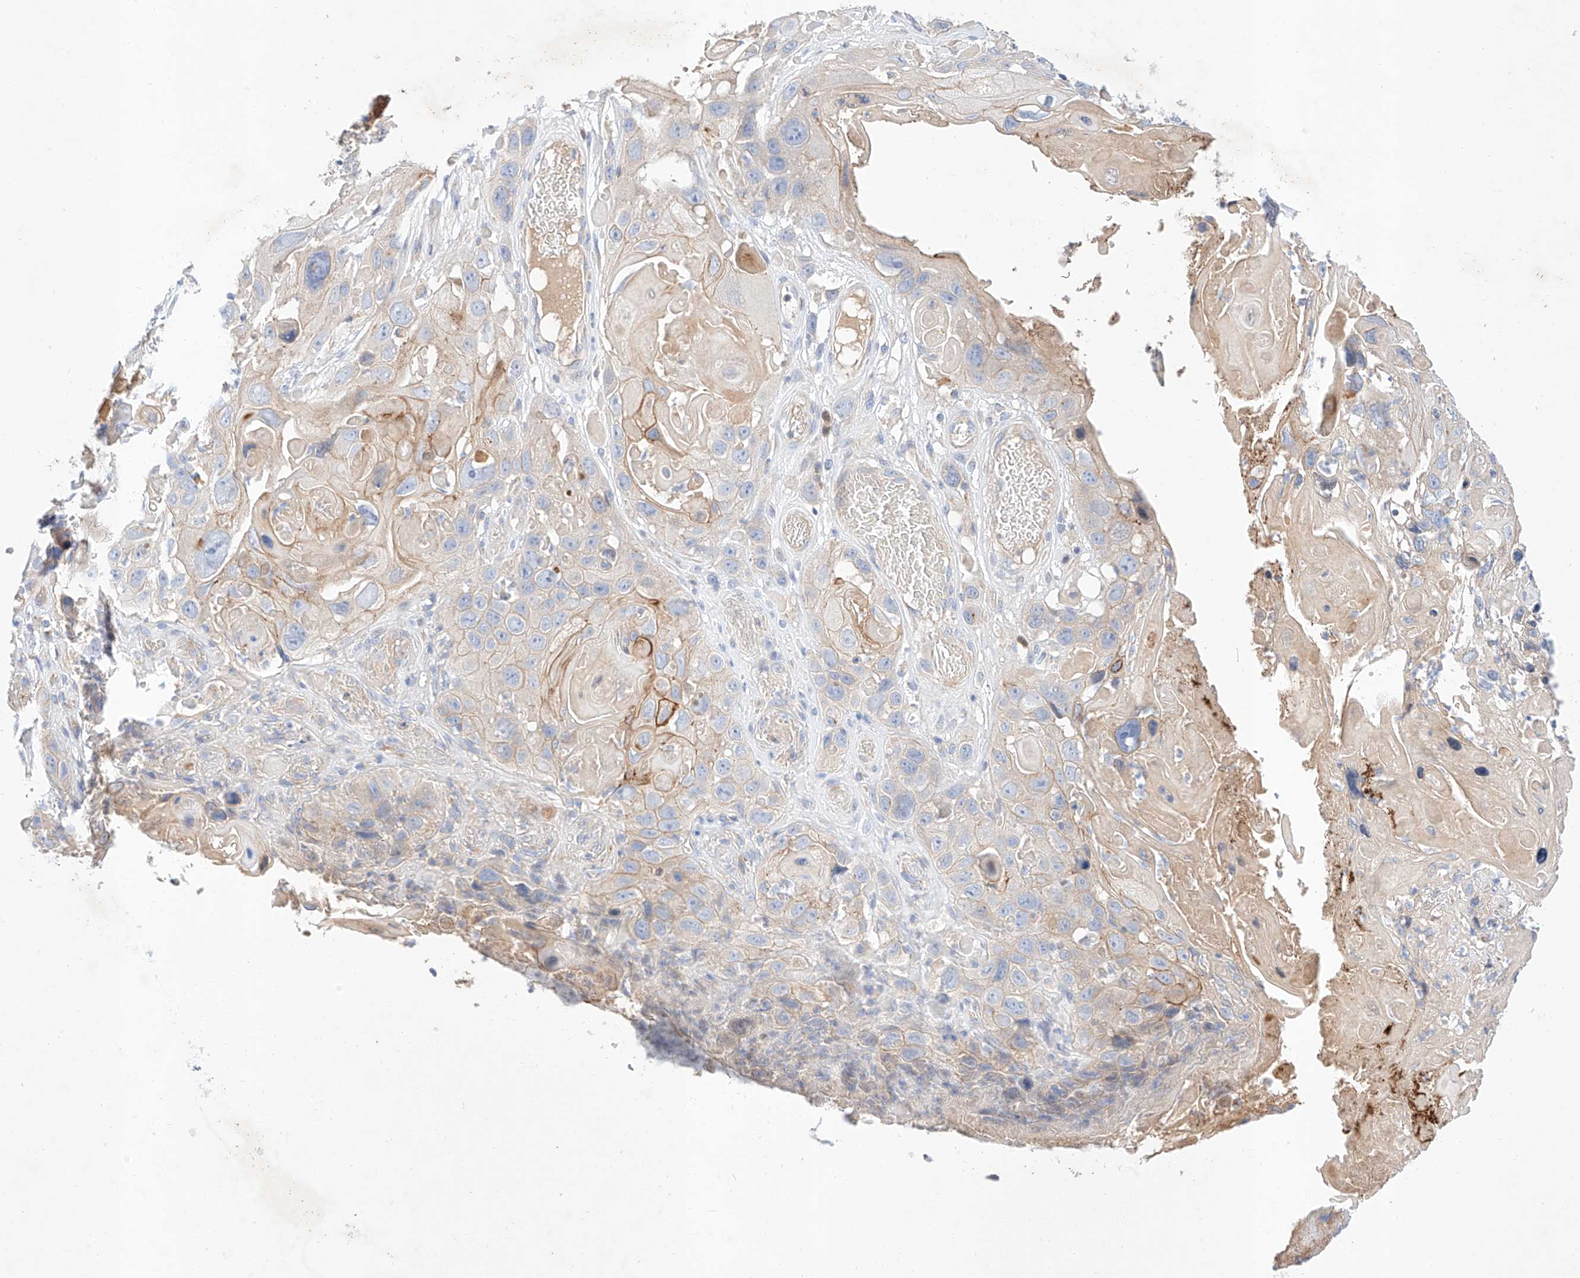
{"staining": {"intensity": "weak", "quantity": "<25%", "location": "cytoplasmic/membranous"}, "tissue": "skin cancer", "cell_type": "Tumor cells", "image_type": "cancer", "snomed": [{"axis": "morphology", "description": "Squamous cell carcinoma, NOS"}, {"axis": "topography", "description": "Skin"}], "caption": "Skin cancer (squamous cell carcinoma) was stained to show a protein in brown. There is no significant expression in tumor cells.", "gene": "C6orf118", "patient": {"sex": "male", "age": 55}}